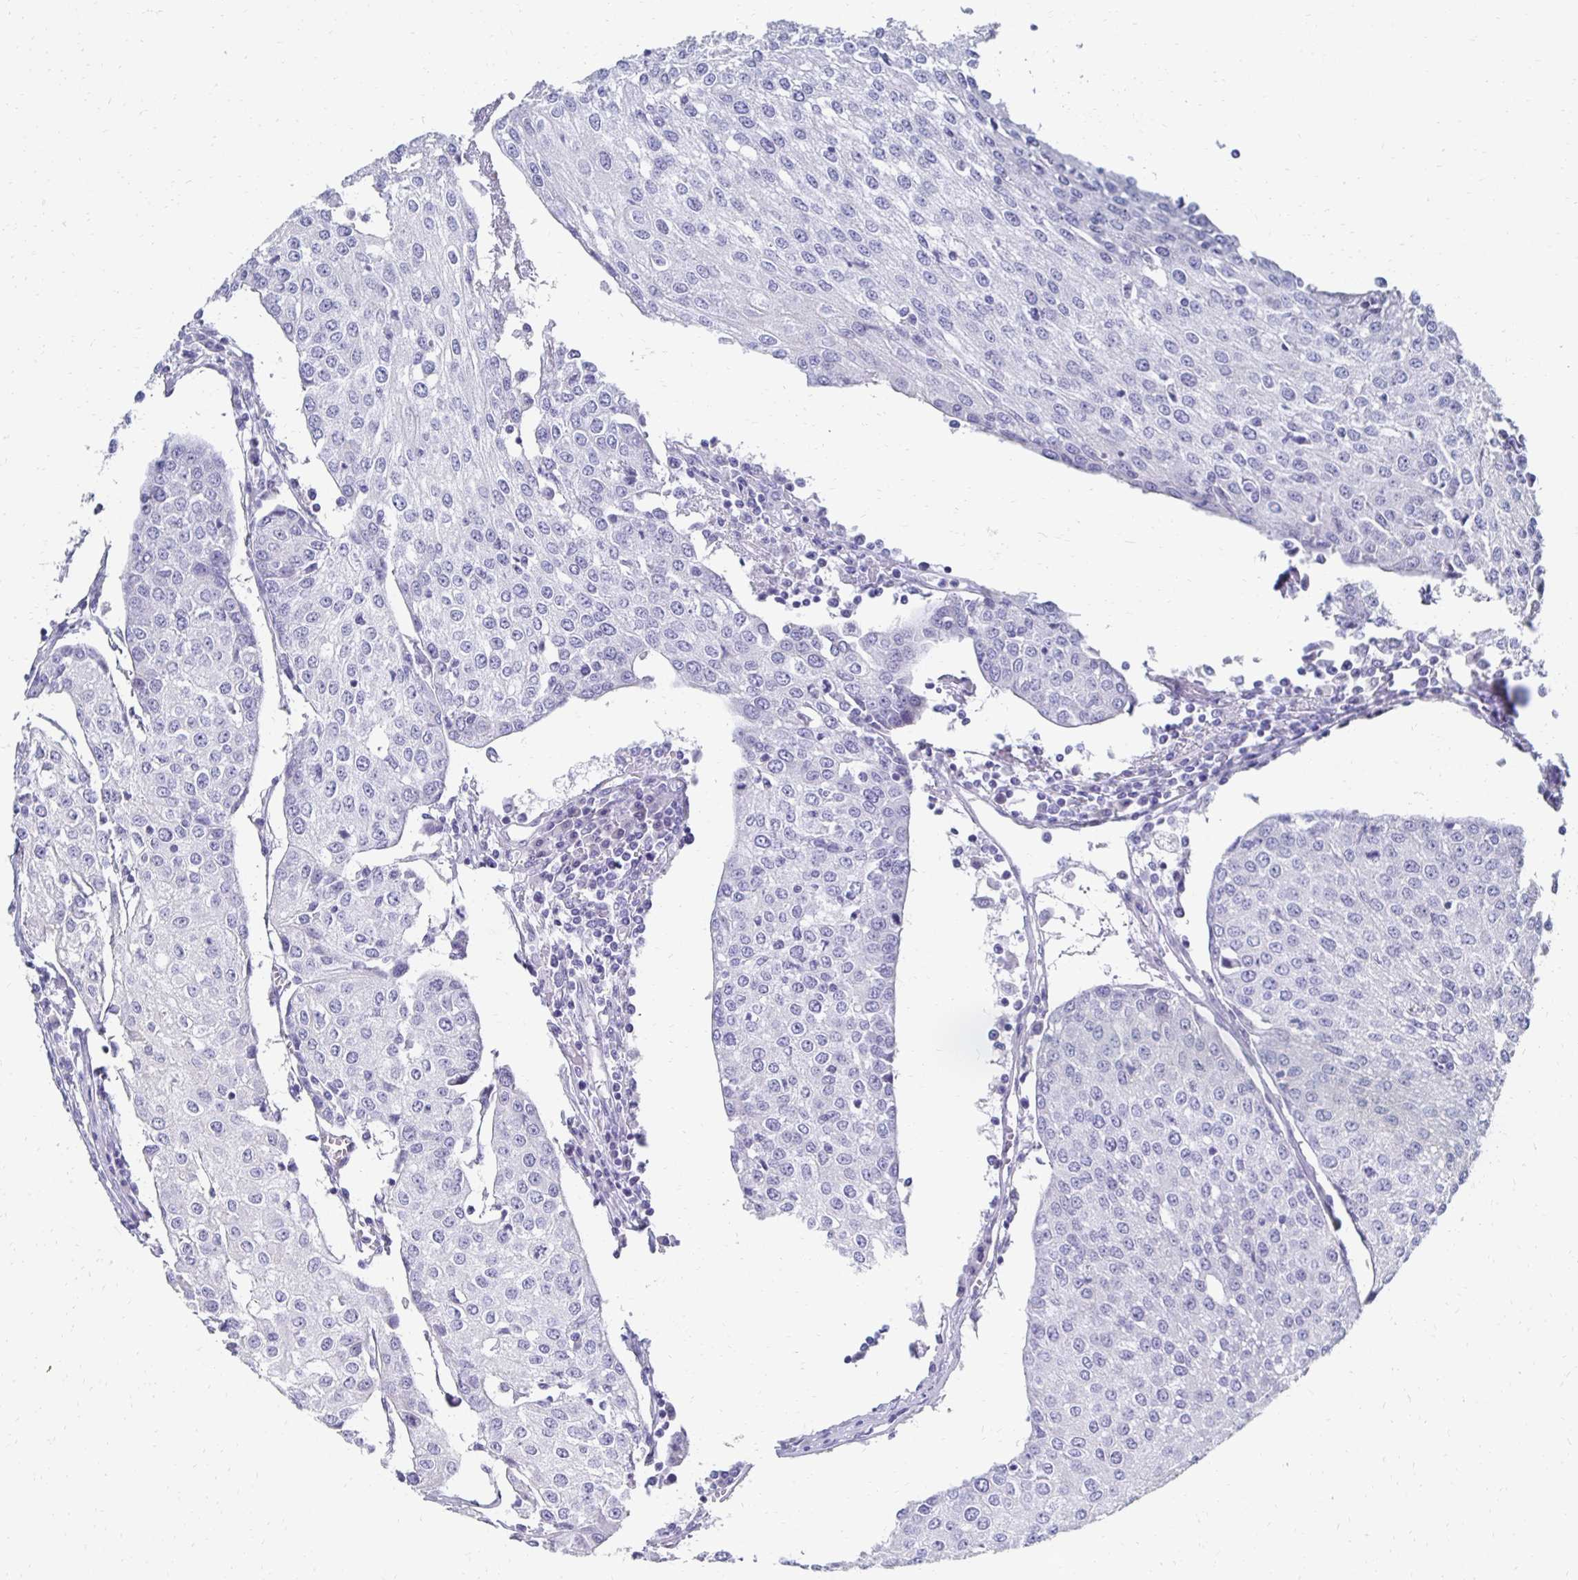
{"staining": {"intensity": "negative", "quantity": "none", "location": "none"}, "tissue": "urothelial cancer", "cell_type": "Tumor cells", "image_type": "cancer", "snomed": [{"axis": "morphology", "description": "Urothelial carcinoma, High grade"}, {"axis": "topography", "description": "Urinary bladder"}], "caption": "High magnification brightfield microscopy of urothelial cancer stained with DAB (3,3'-diaminobenzidine) (brown) and counterstained with hematoxylin (blue): tumor cells show no significant staining. (DAB (3,3'-diaminobenzidine) IHC, high magnification).", "gene": "SYCP3", "patient": {"sex": "female", "age": 85}}